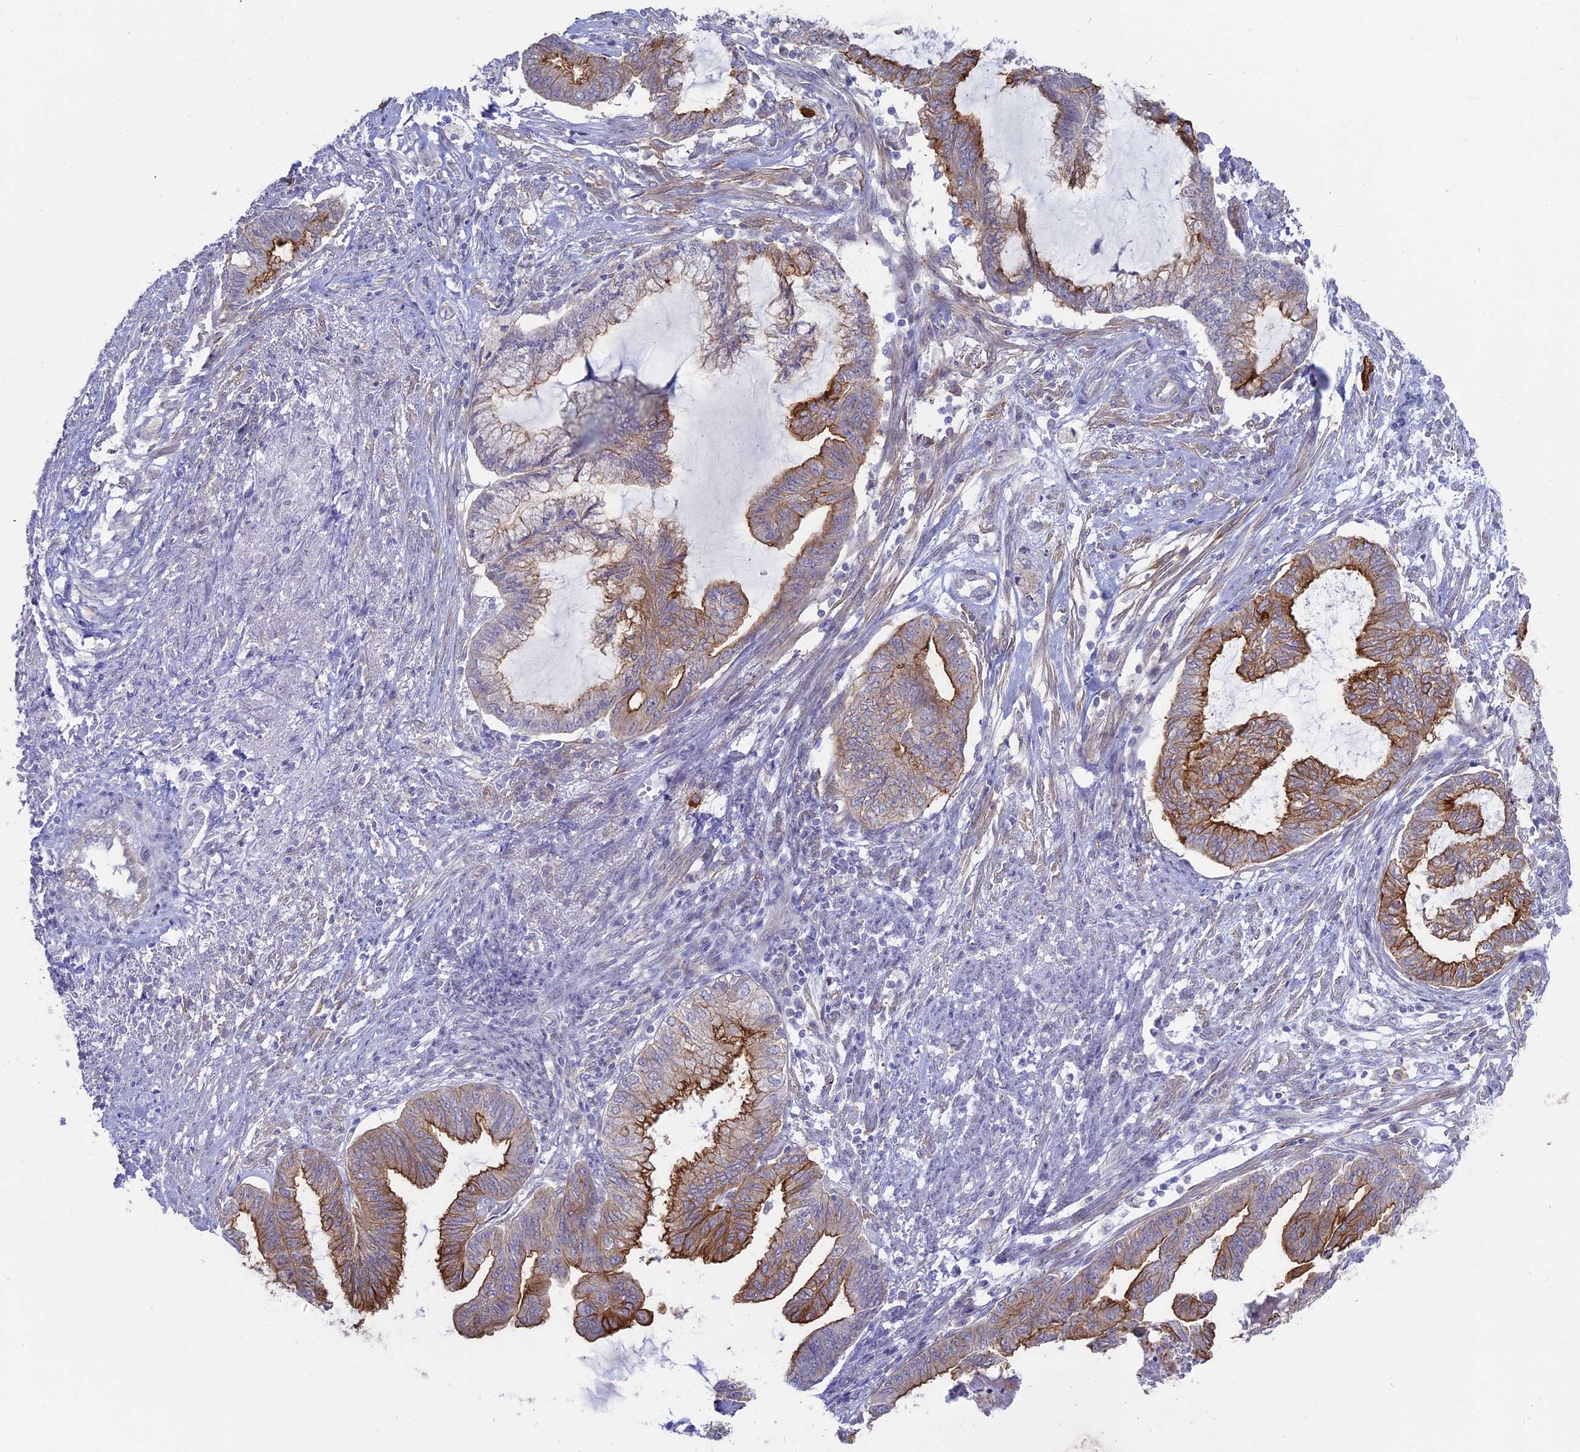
{"staining": {"intensity": "strong", "quantity": "25%-75%", "location": "cytoplasmic/membranous"}, "tissue": "endometrial cancer", "cell_type": "Tumor cells", "image_type": "cancer", "snomed": [{"axis": "morphology", "description": "Adenocarcinoma, NOS"}, {"axis": "topography", "description": "Endometrium"}], "caption": "About 25%-75% of tumor cells in human adenocarcinoma (endometrial) demonstrate strong cytoplasmic/membranous protein expression as visualized by brown immunohistochemical staining.", "gene": "MYO5B", "patient": {"sex": "female", "age": 86}}